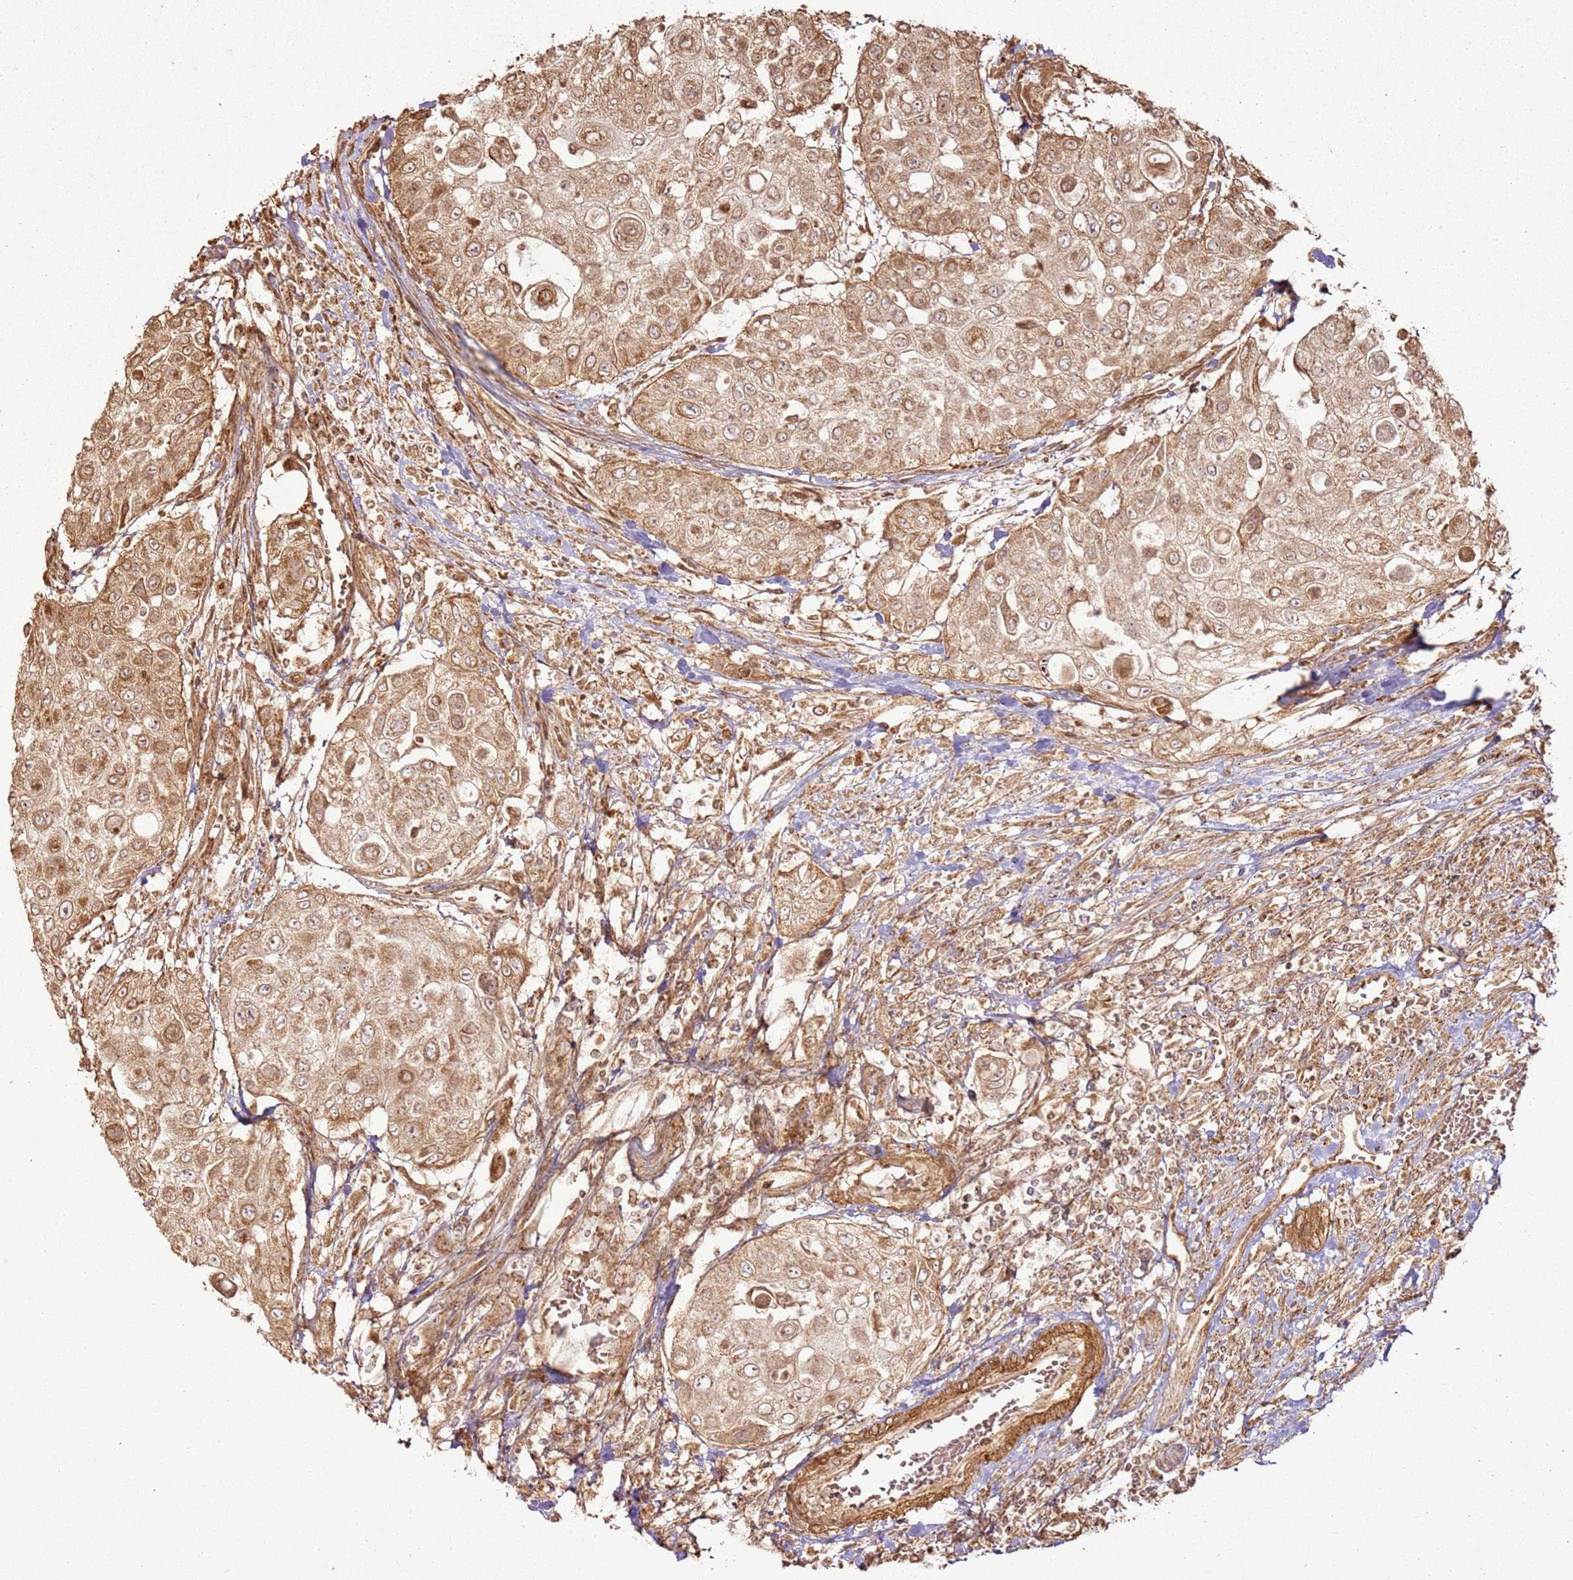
{"staining": {"intensity": "moderate", "quantity": ">75%", "location": "cytoplasmic/membranous"}, "tissue": "urothelial cancer", "cell_type": "Tumor cells", "image_type": "cancer", "snomed": [{"axis": "morphology", "description": "Urothelial carcinoma, High grade"}, {"axis": "topography", "description": "Urinary bladder"}], "caption": "Protein staining demonstrates moderate cytoplasmic/membranous staining in approximately >75% of tumor cells in urothelial cancer. (brown staining indicates protein expression, while blue staining denotes nuclei).", "gene": "MRPS6", "patient": {"sex": "female", "age": 79}}